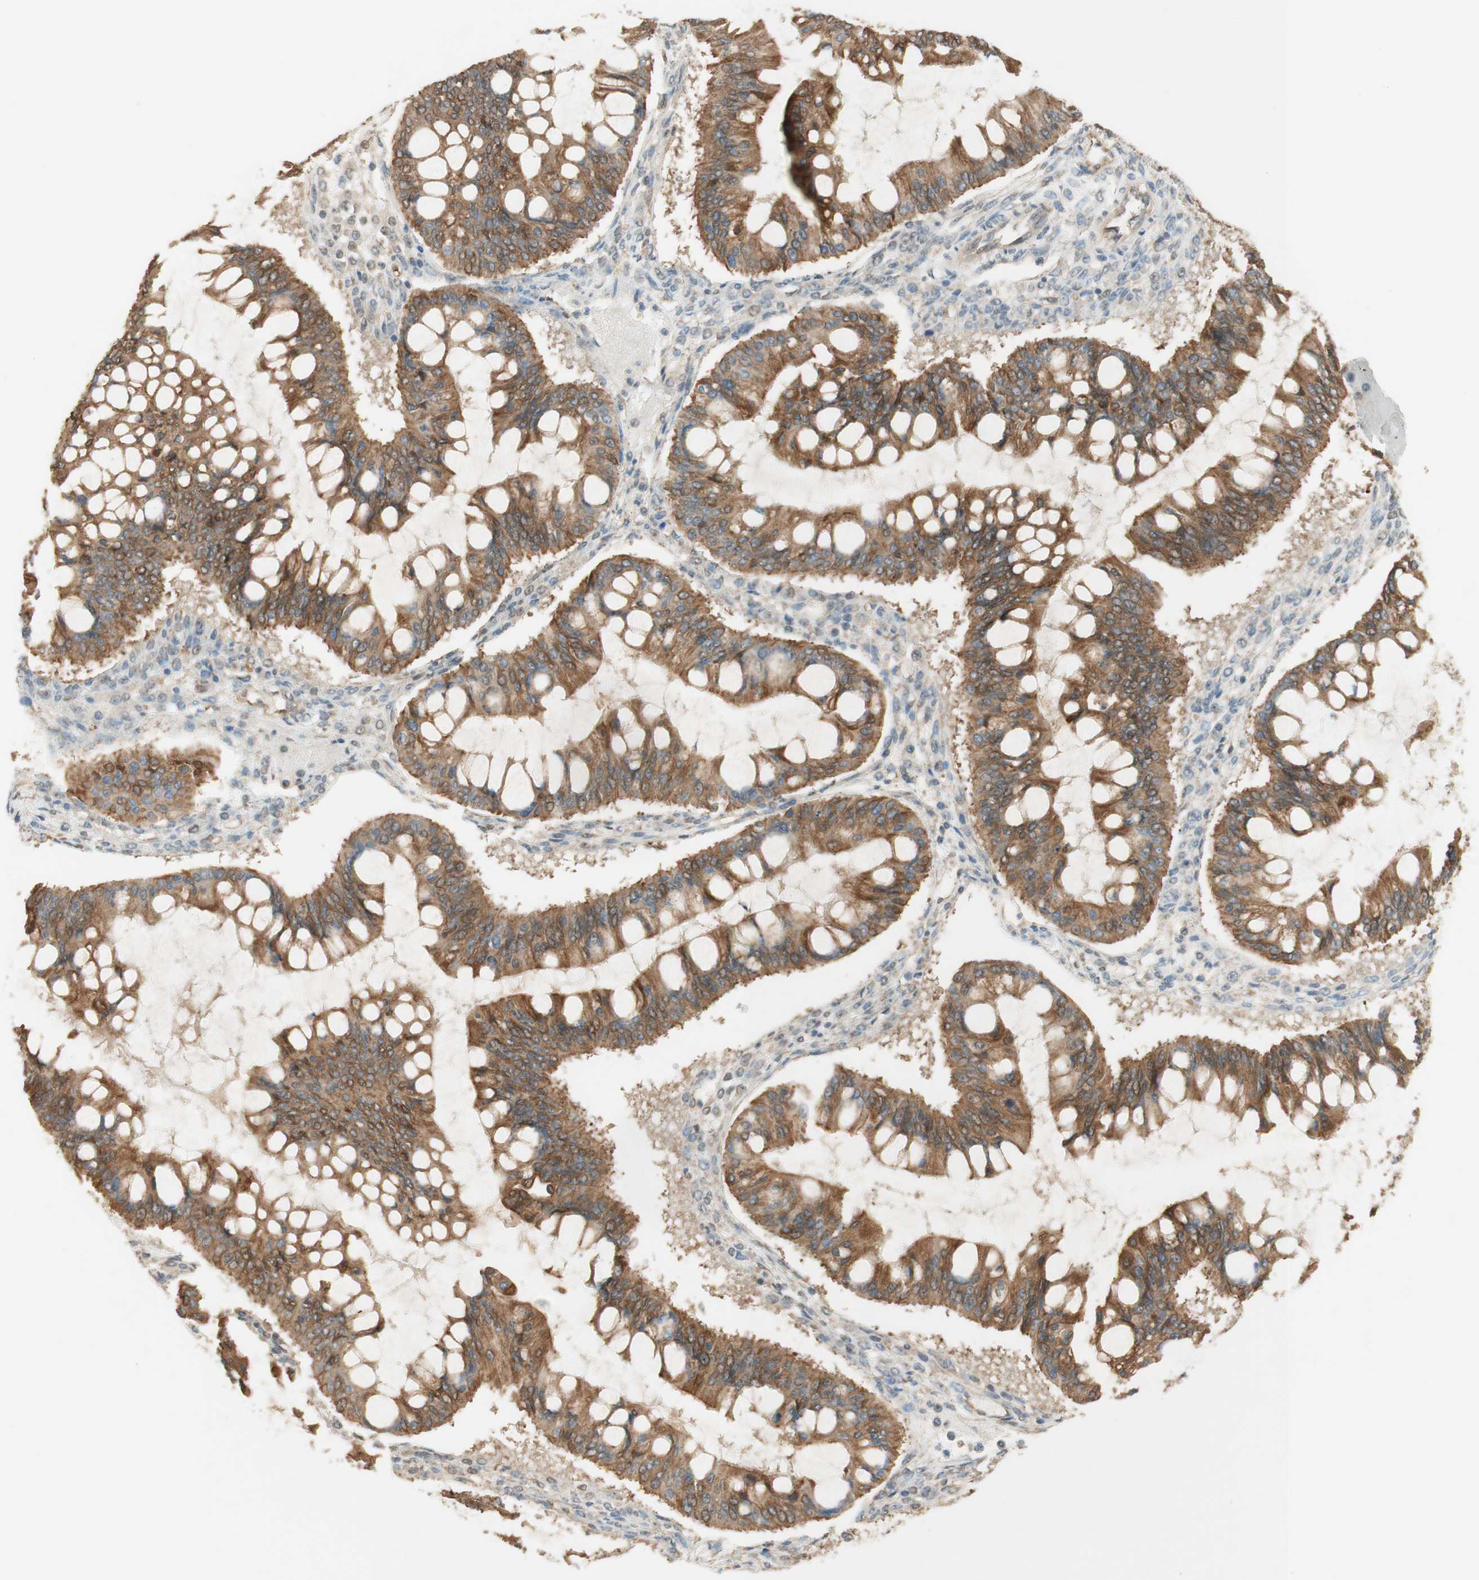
{"staining": {"intensity": "moderate", "quantity": ">75%", "location": "cytoplasmic/membranous"}, "tissue": "ovarian cancer", "cell_type": "Tumor cells", "image_type": "cancer", "snomed": [{"axis": "morphology", "description": "Cystadenocarcinoma, mucinous, NOS"}, {"axis": "topography", "description": "Ovary"}], "caption": "Protein staining shows moderate cytoplasmic/membranous positivity in approximately >75% of tumor cells in mucinous cystadenocarcinoma (ovarian).", "gene": "SPINT2", "patient": {"sex": "female", "age": 73}}